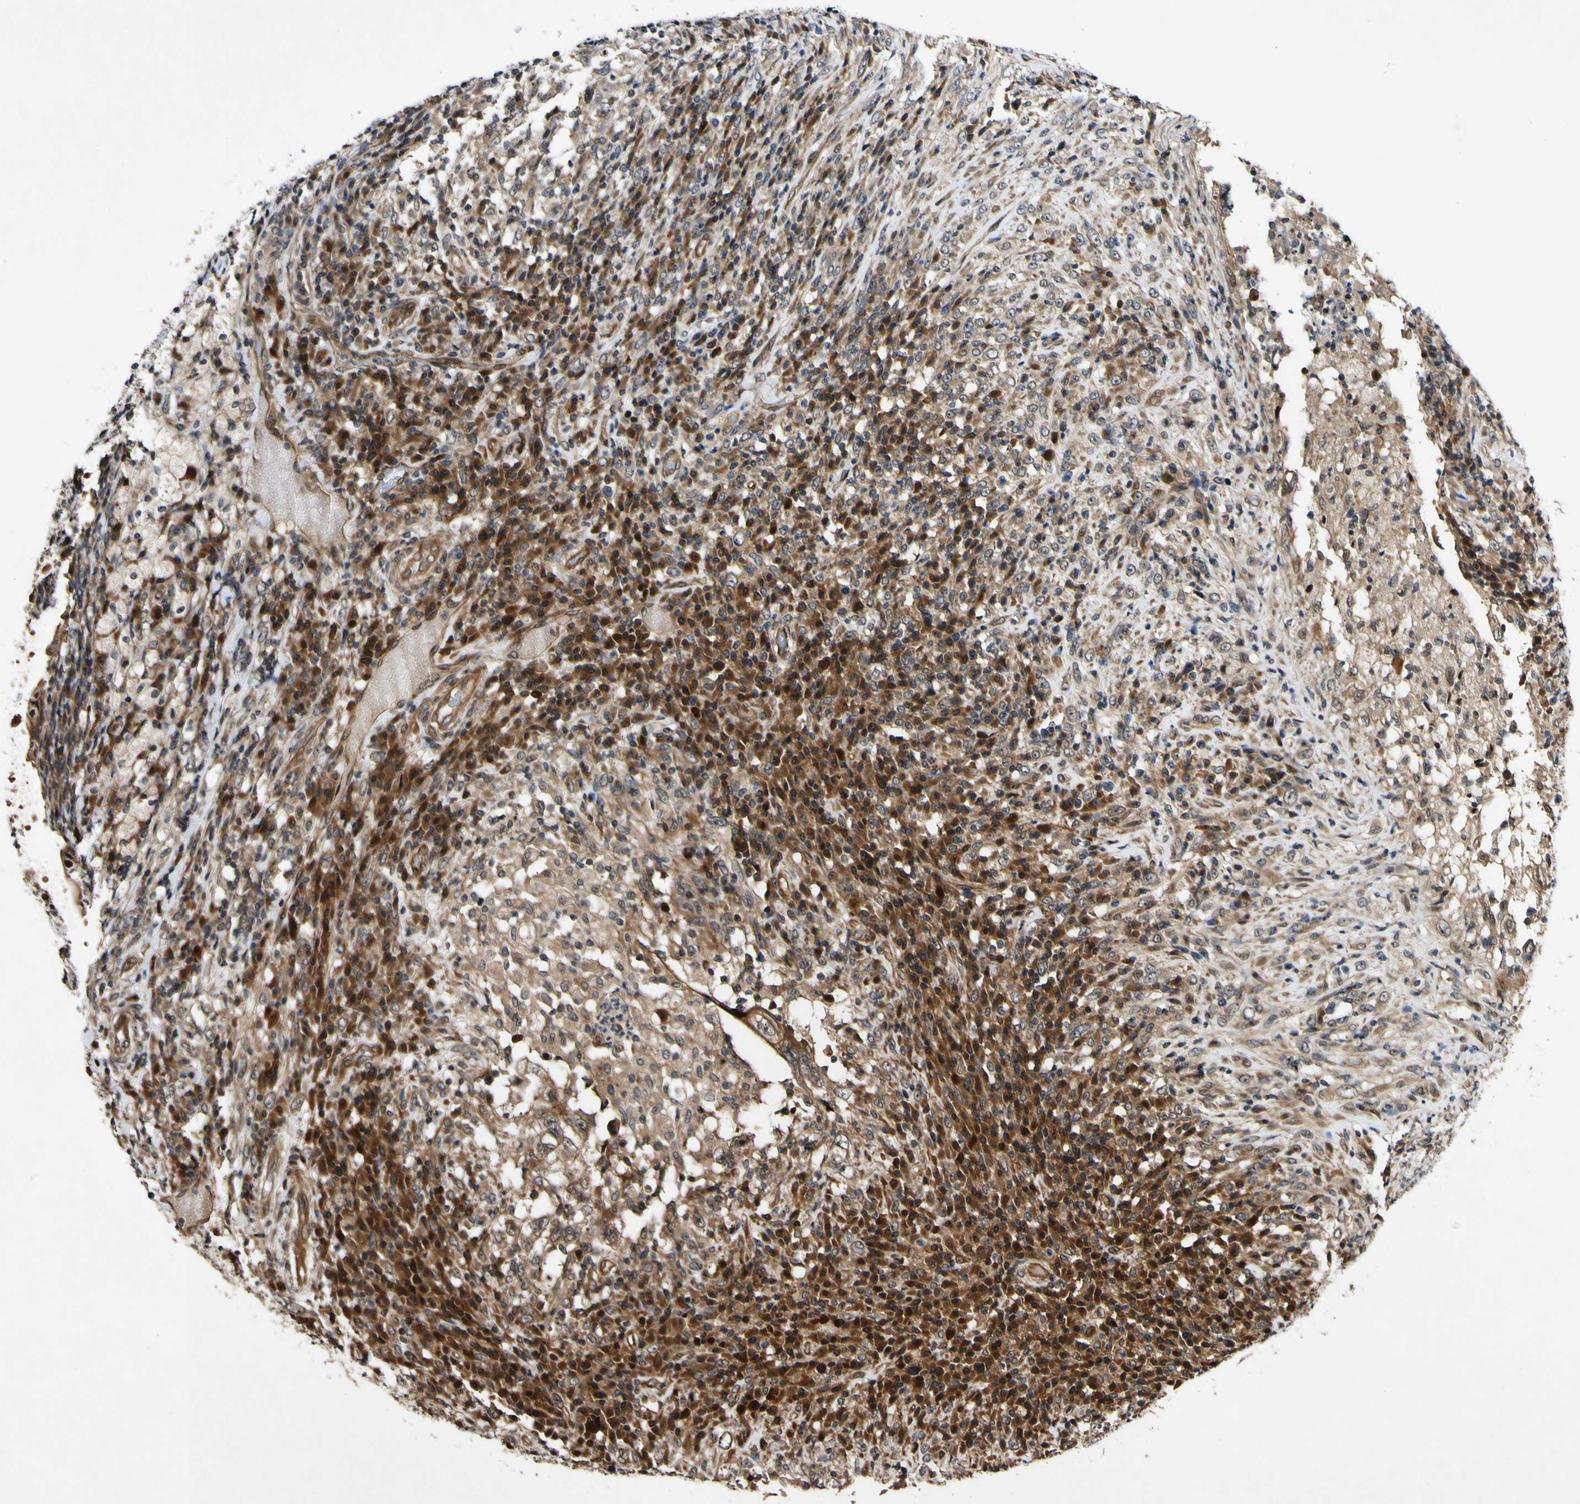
{"staining": {"intensity": "moderate", "quantity": ">75%", "location": "cytoplasmic/membranous"}, "tissue": "testis cancer", "cell_type": "Tumor cells", "image_type": "cancer", "snomed": [{"axis": "morphology", "description": "Necrosis, NOS"}, {"axis": "morphology", "description": "Carcinoma, Embryonal, NOS"}, {"axis": "topography", "description": "Testis"}], "caption": "Testis embryonal carcinoma tissue demonstrates moderate cytoplasmic/membranous staining in approximately >75% of tumor cells", "gene": "CSNK1E", "patient": {"sex": "male", "age": 19}}